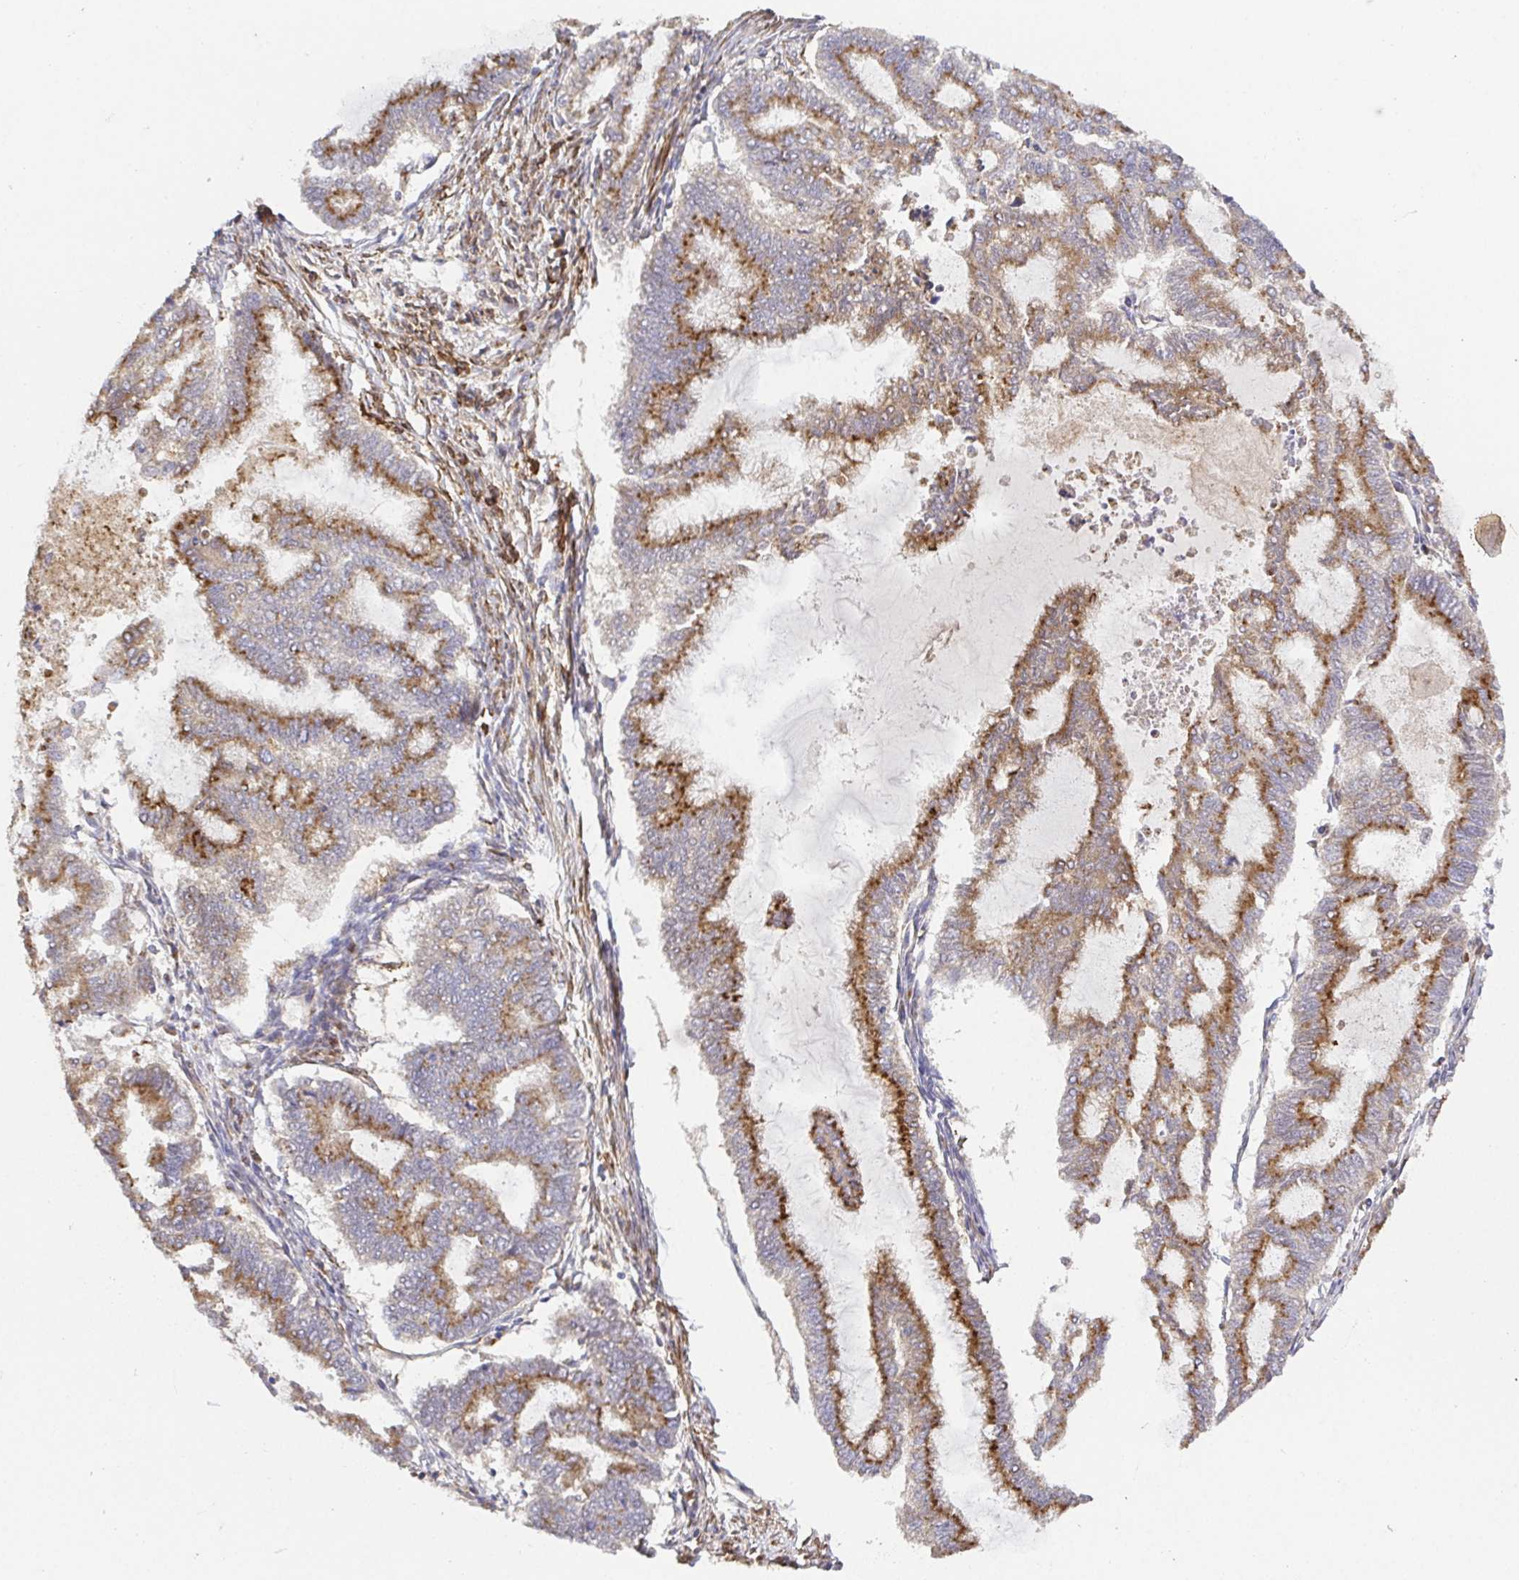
{"staining": {"intensity": "strong", "quantity": ">75%", "location": "cytoplasmic/membranous"}, "tissue": "endometrial cancer", "cell_type": "Tumor cells", "image_type": "cancer", "snomed": [{"axis": "morphology", "description": "Adenocarcinoma, NOS"}, {"axis": "topography", "description": "Endometrium"}], "caption": "Protein expression analysis of human adenocarcinoma (endometrial) reveals strong cytoplasmic/membranous positivity in about >75% of tumor cells.", "gene": "TM9SF4", "patient": {"sex": "female", "age": 79}}